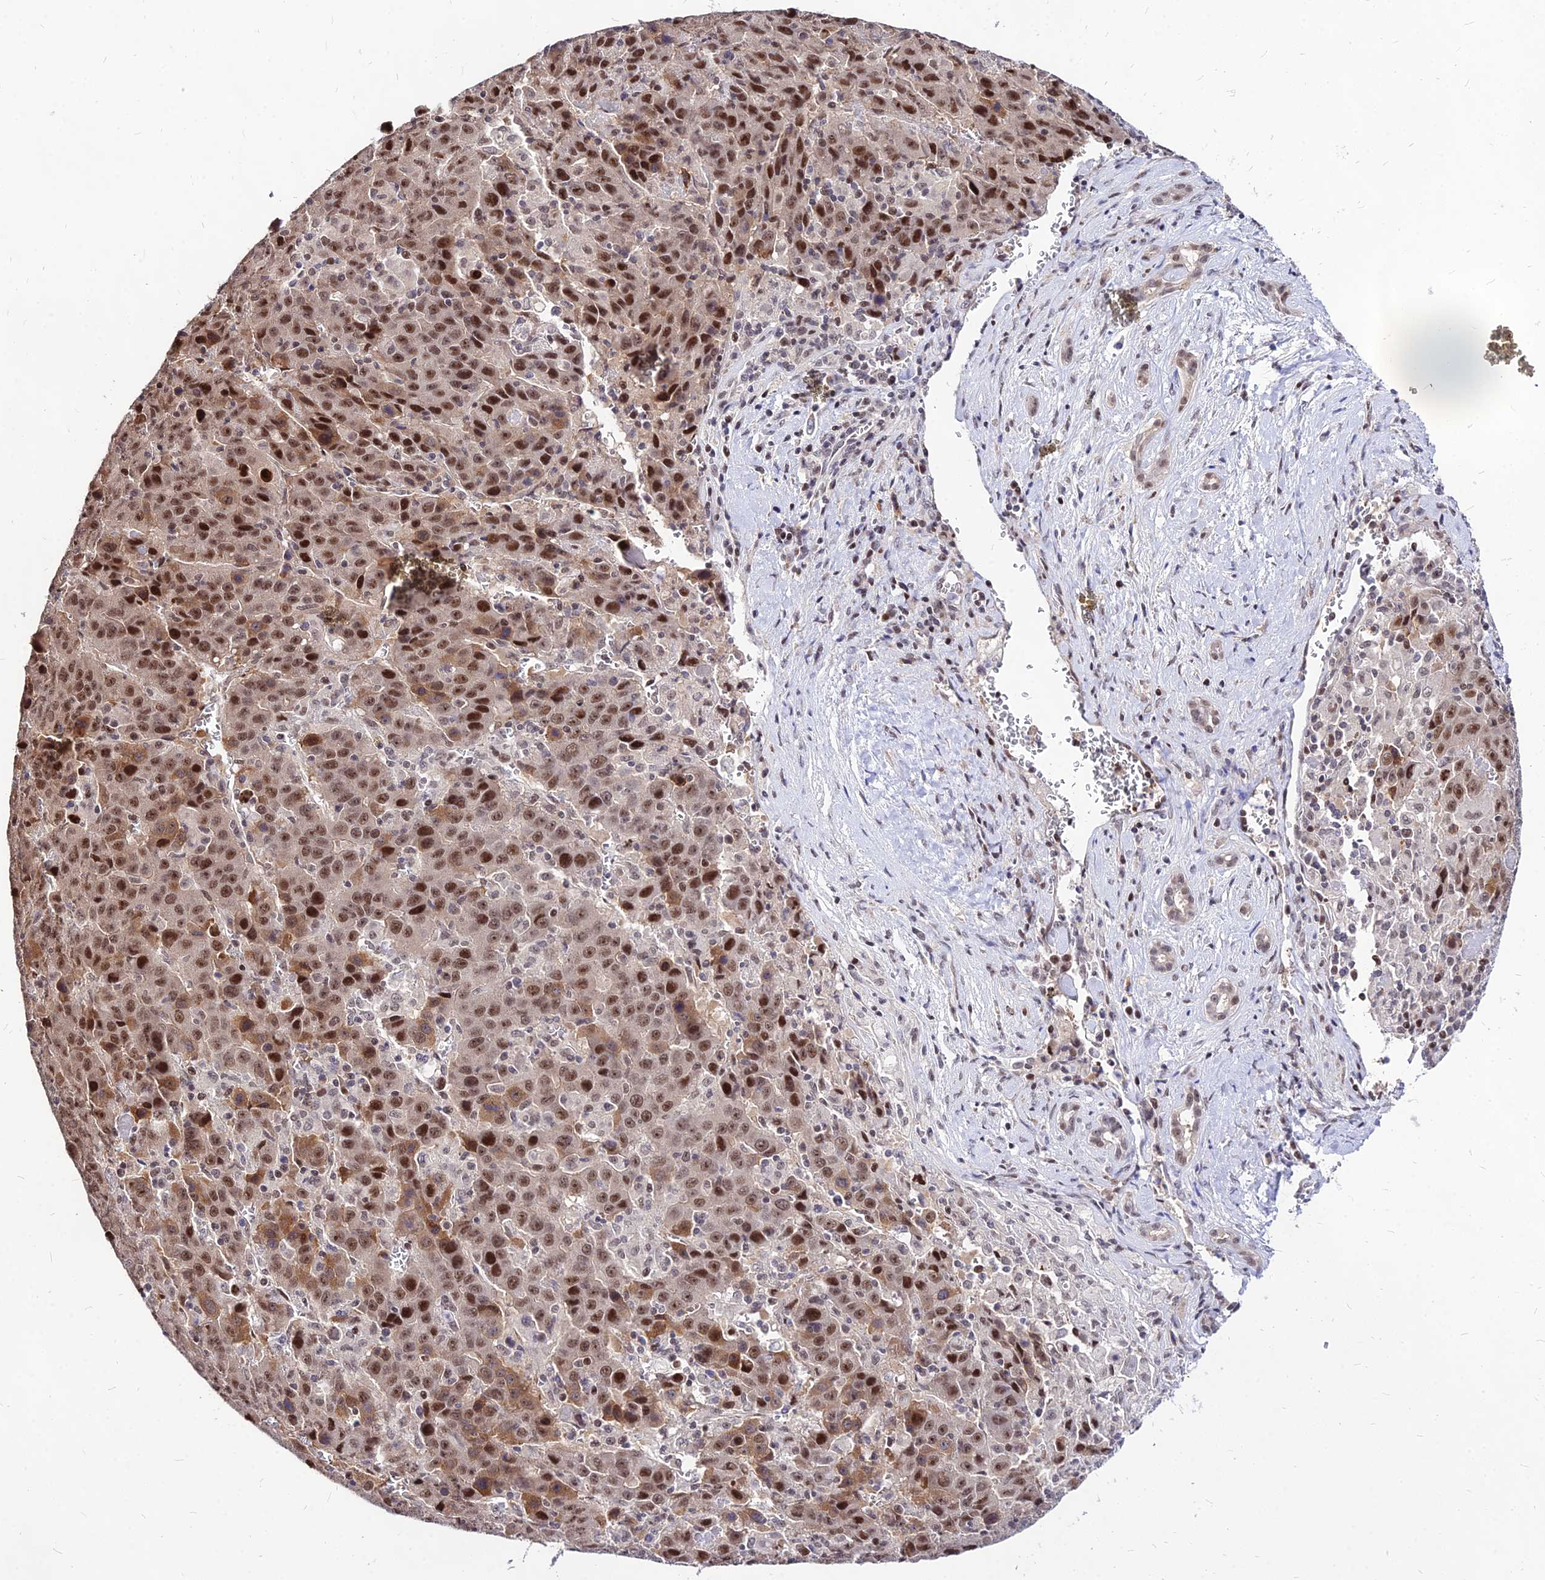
{"staining": {"intensity": "moderate", "quantity": ">75%", "location": "cytoplasmic/membranous,nuclear"}, "tissue": "liver cancer", "cell_type": "Tumor cells", "image_type": "cancer", "snomed": [{"axis": "morphology", "description": "Carcinoma, Hepatocellular, NOS"}, {"axis": "topography", "description": "Liver"}], "caption": "A brown stain shows moderate cytoplasmic/membranous and nuclear staining of a protein in liver cancer tumor cells.", "gene": "DDX55", "patient": {"sex": "female", "age": 53}}